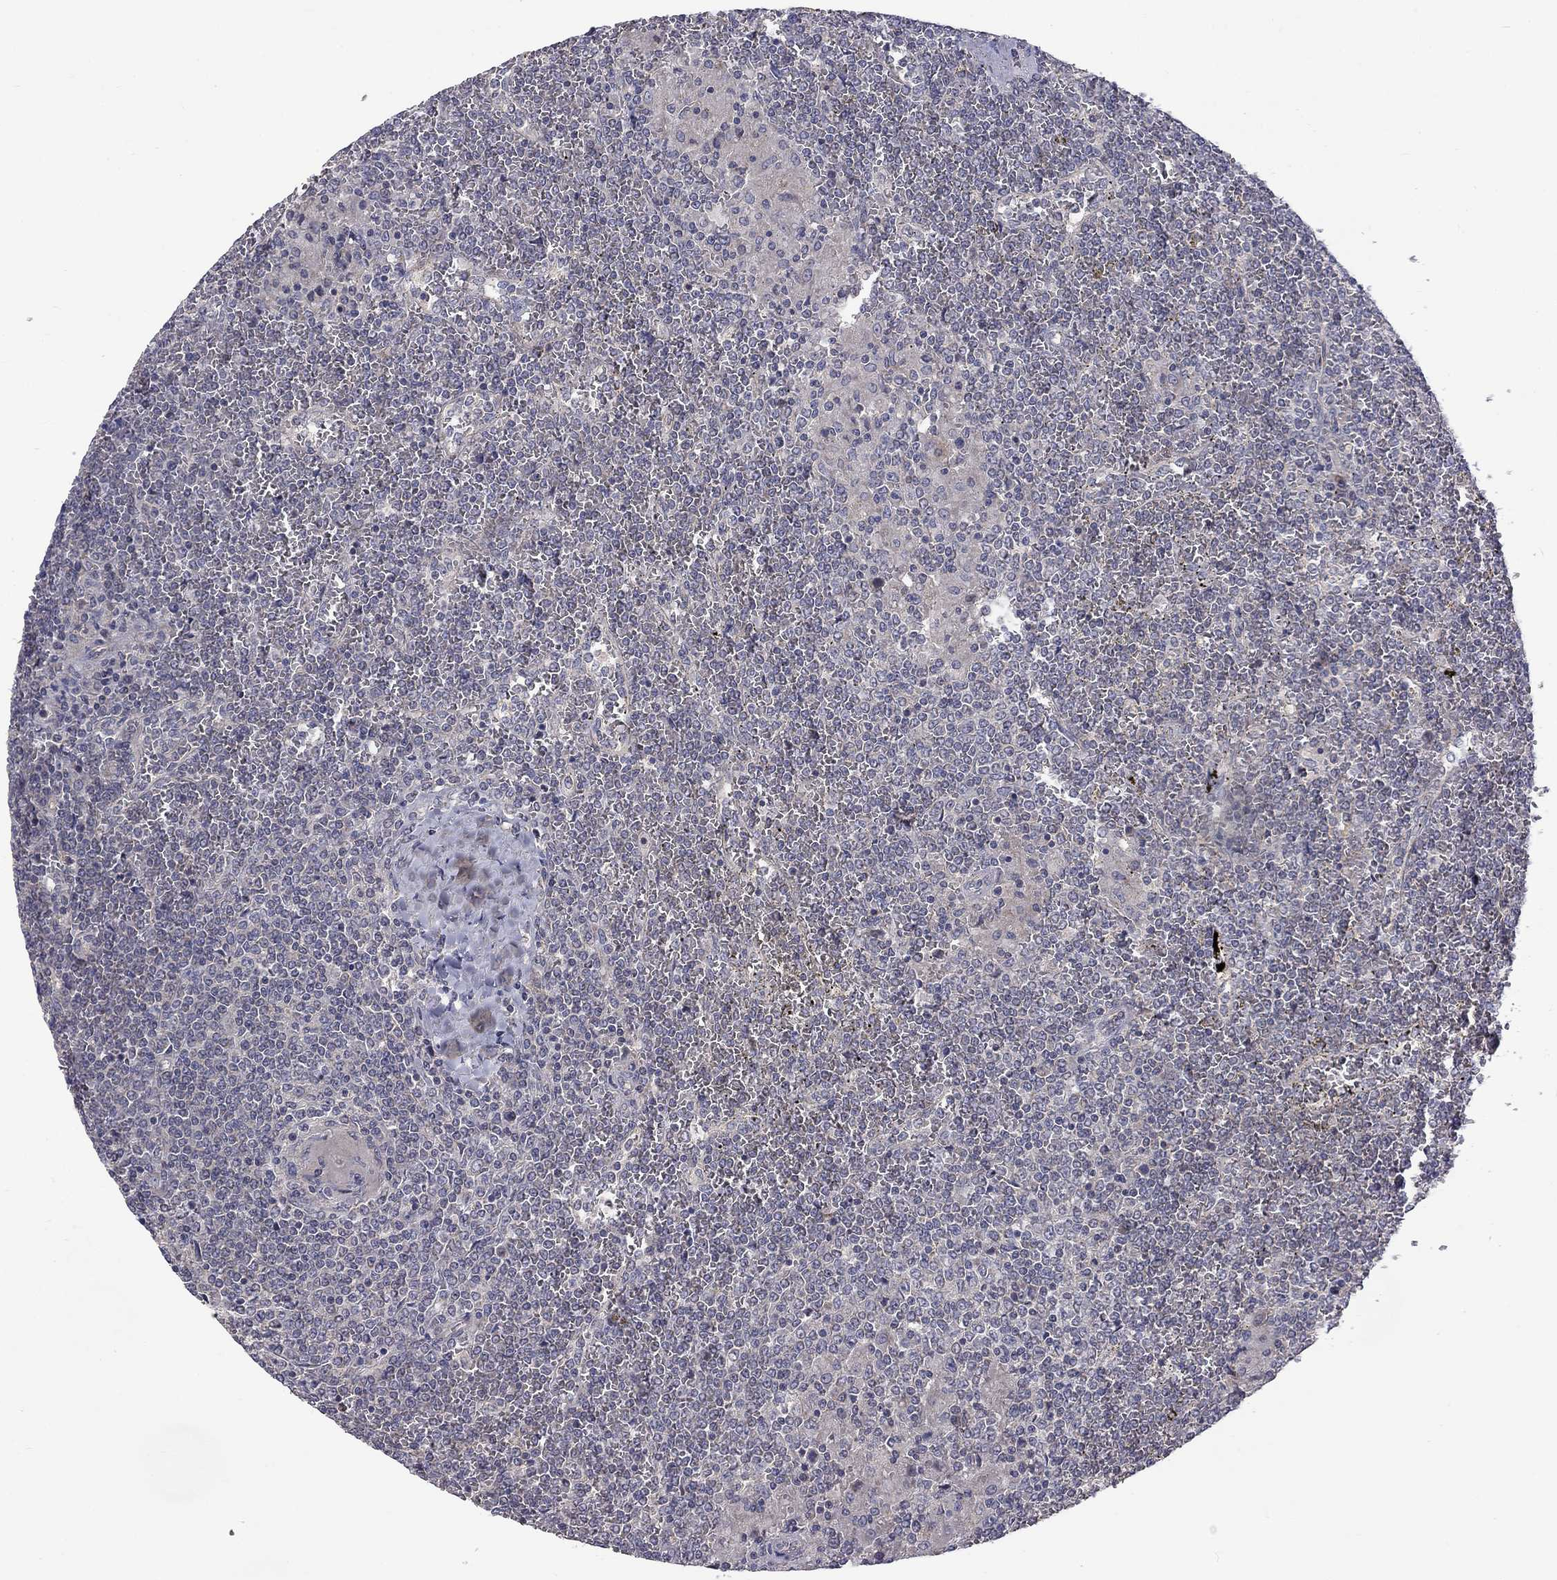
{"staining": {"intensity": "negative", "quantity": "none", "location": "none"}, "tissue": "lymphoma", "cell_type": "Tumor cells", "image_type": "cancer", "snomed": [{"axis": "morphology", "description": "Malignant lymphoma, non-Hodgkin's type, Low grade"}, {"axis": "topography", "description": "Spleen"}], "caption": "DAB immunohistochemical staining of human low-grade malignant lymphoma, non-Hodgkin's type exhibits no significant expression in tumor cells.", "gene": "SLC39A14", "patient": {"sex": "female", "age": 19}}